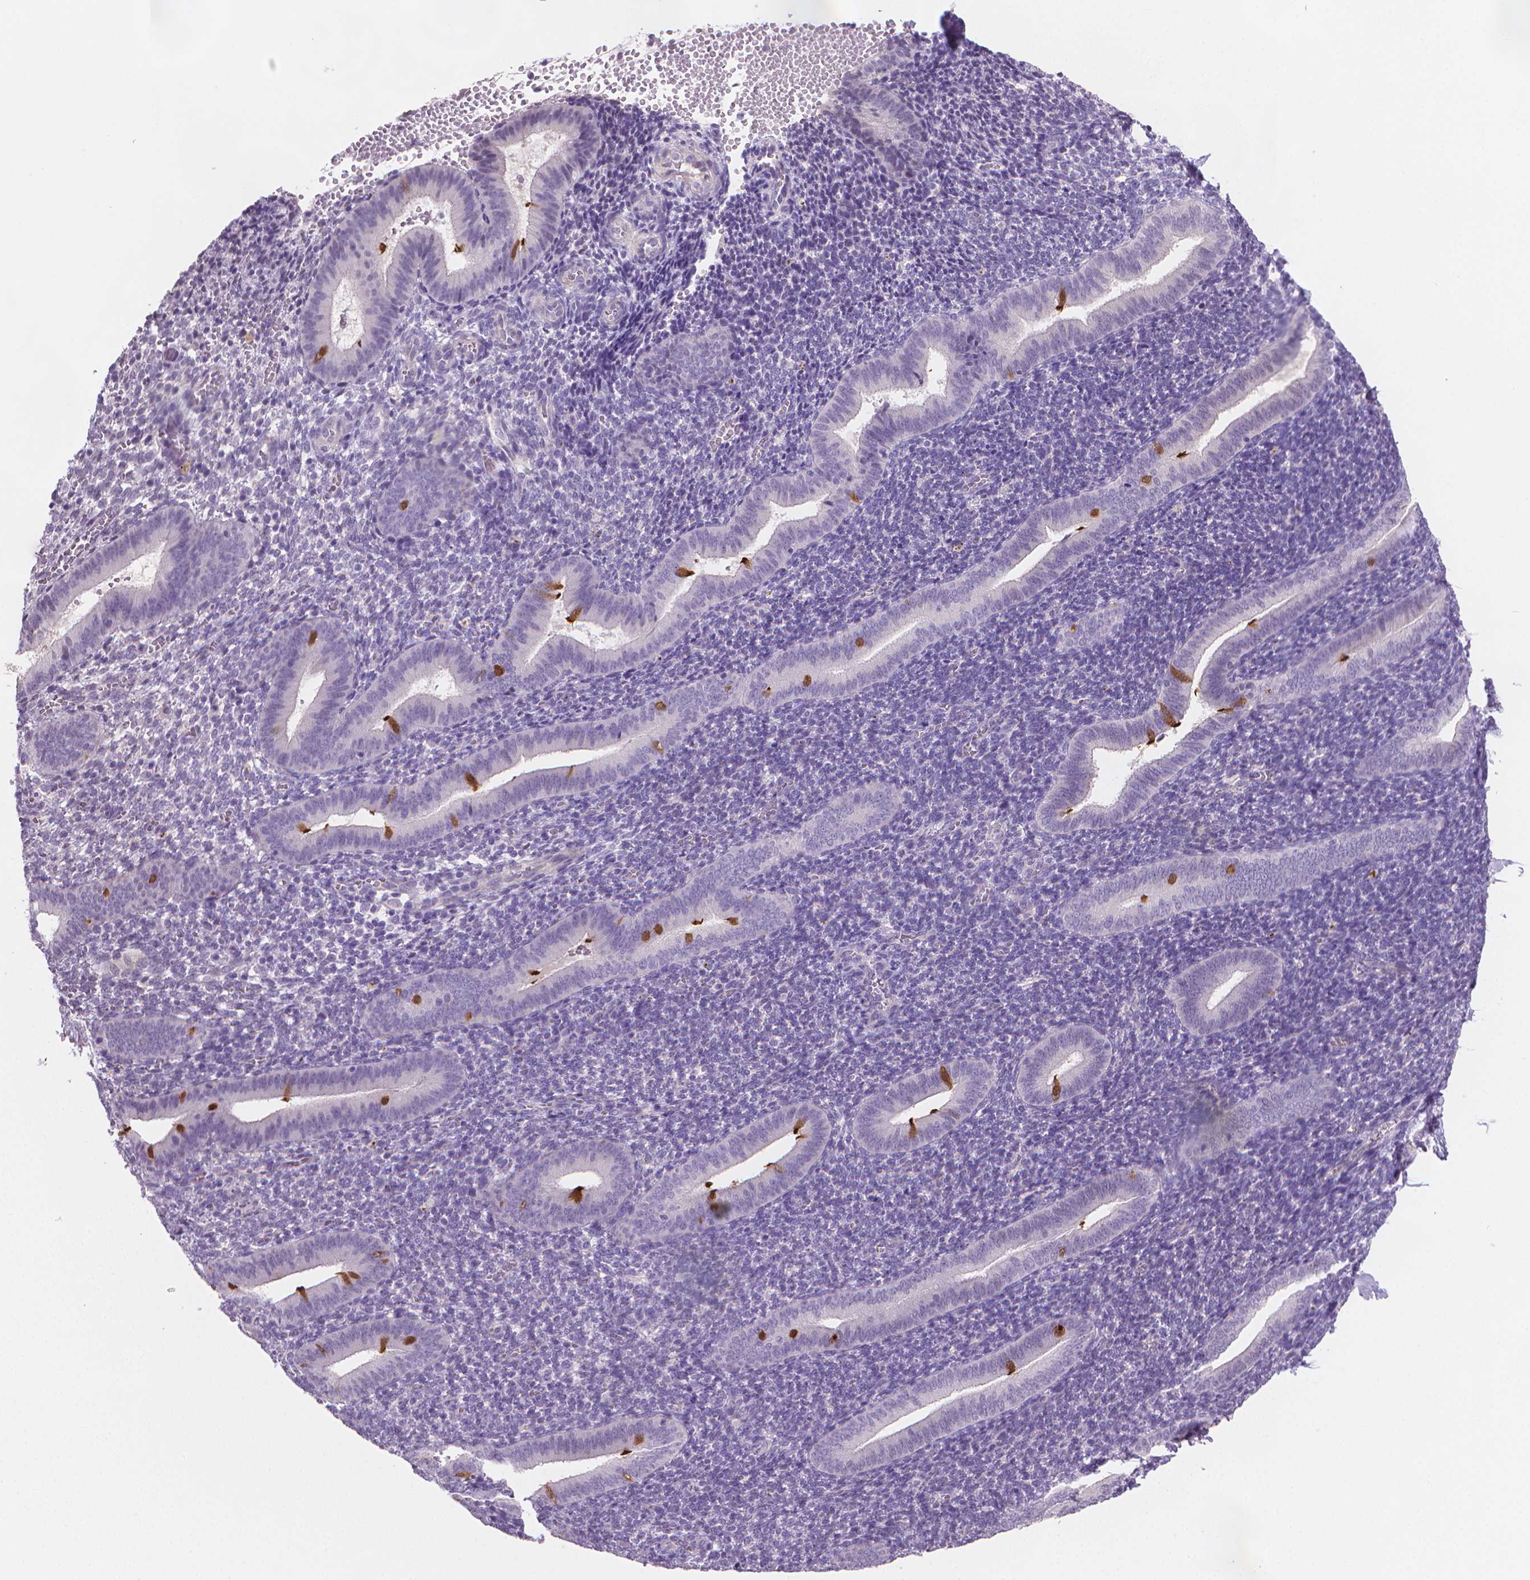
{"staining": {"intensity": "negative", "quantity": "none", "location": "none"}, "tissue": "endometrium", "cell_type": "Cells in endometrial stroma", "image_type": "normal", "snomed": [{"axis": "morphology", "description": "Normal tissue, NOS"}, {"axis": "topography", "description": "Endometrium"}], "caption": "There is no significant staining in cells in endometrial stroma of endometrium. (DAB immunohistochemistry visualized using brightfield microscopy, high magnification).", "gene": "CLXN", "patient": {"sex": "female", "age": 25}}